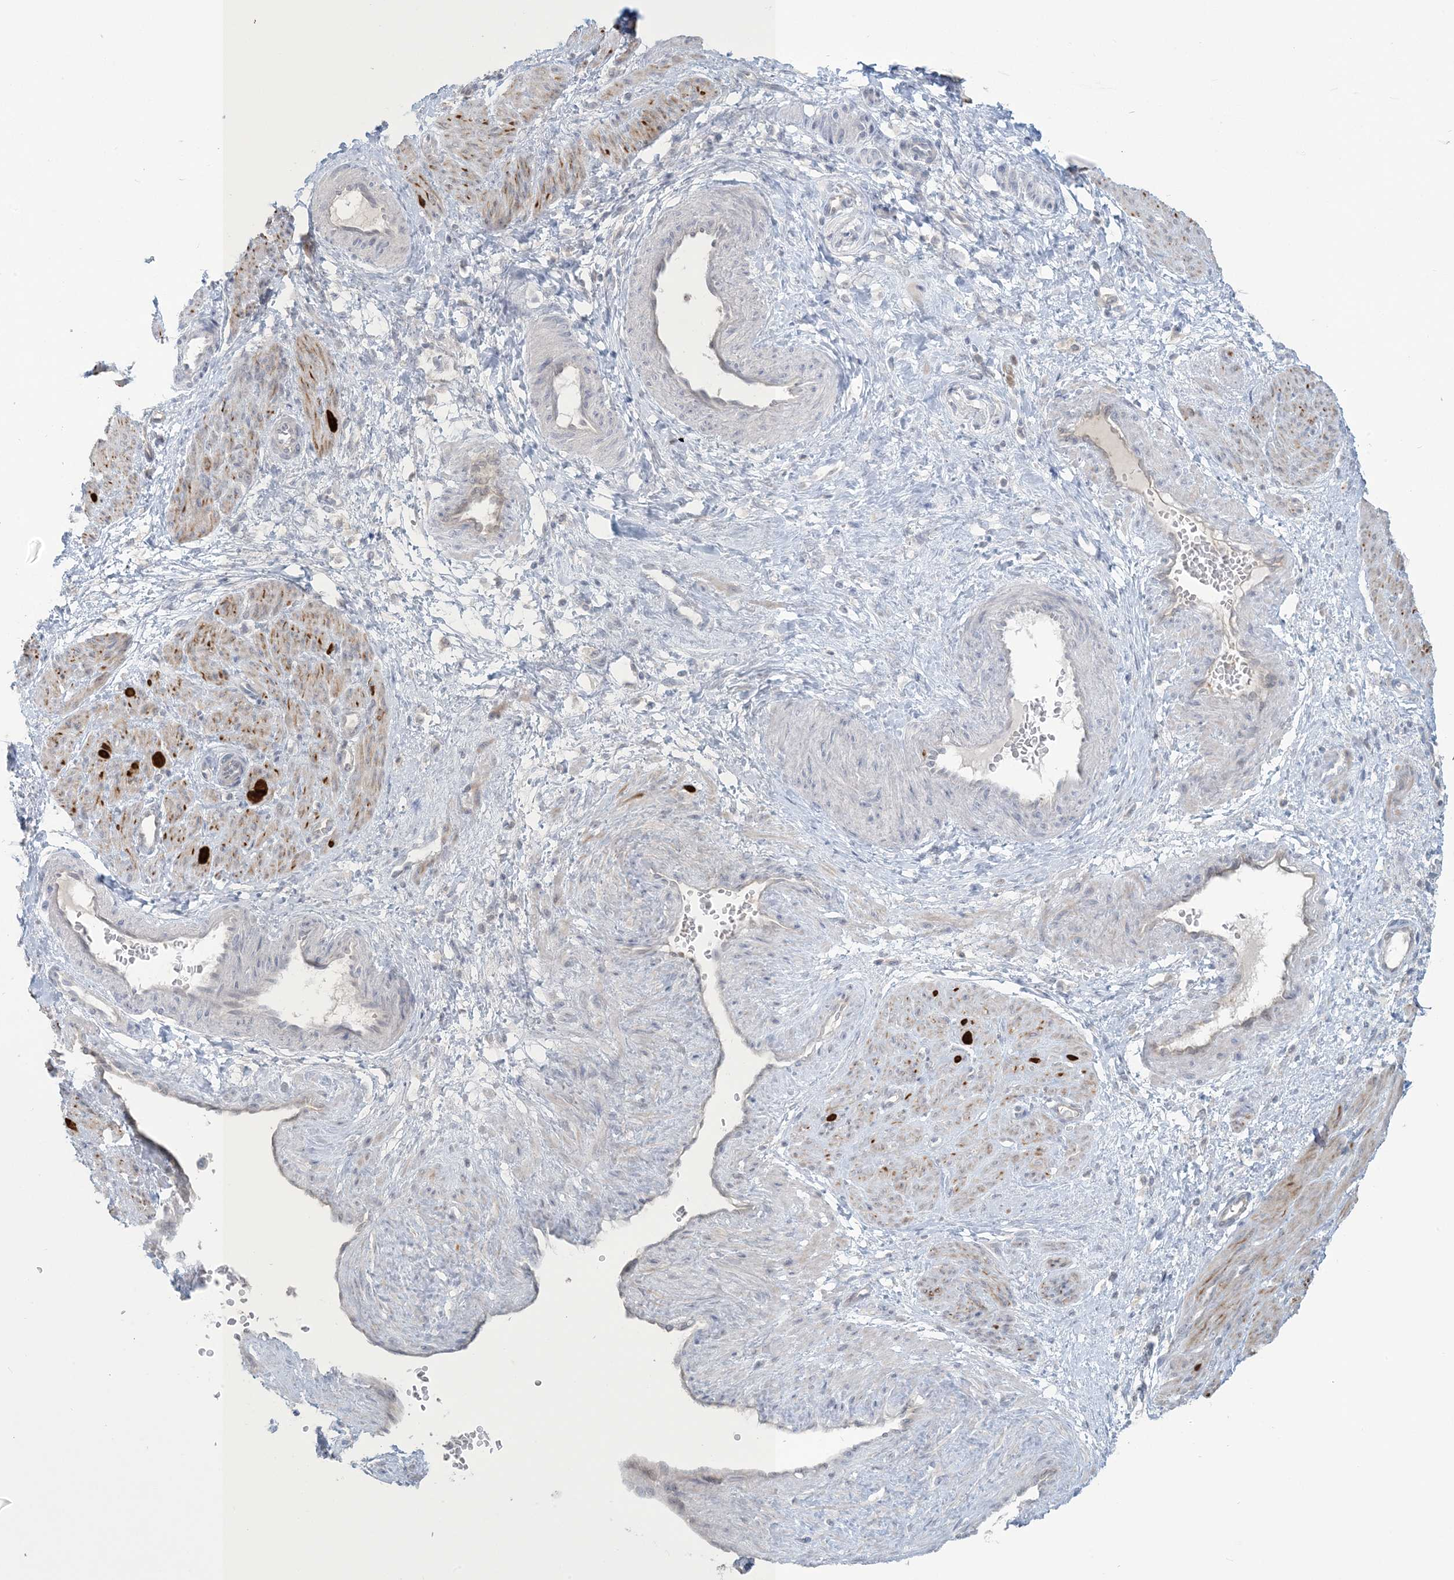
{"staining": {"intensity": "strong", "quantity": "<25%", "location": "nuclear"}, "tissue": "smooth muscle", "cell_type": "Smooth muscle cells", "image_type": "normal", "snomed": [{"axis": "morphology", "description": "Normal tissue, NOS"}, {"axis": "topography", "description": "Endometrium"}], "caption": "Protein analysis of unremarkable smooth muscle reveals strong nuclear staining in approximately <25% of smooth muscle cells.", "gene": "NRBP2", "patient": {"sex": "female", "age": 33}}